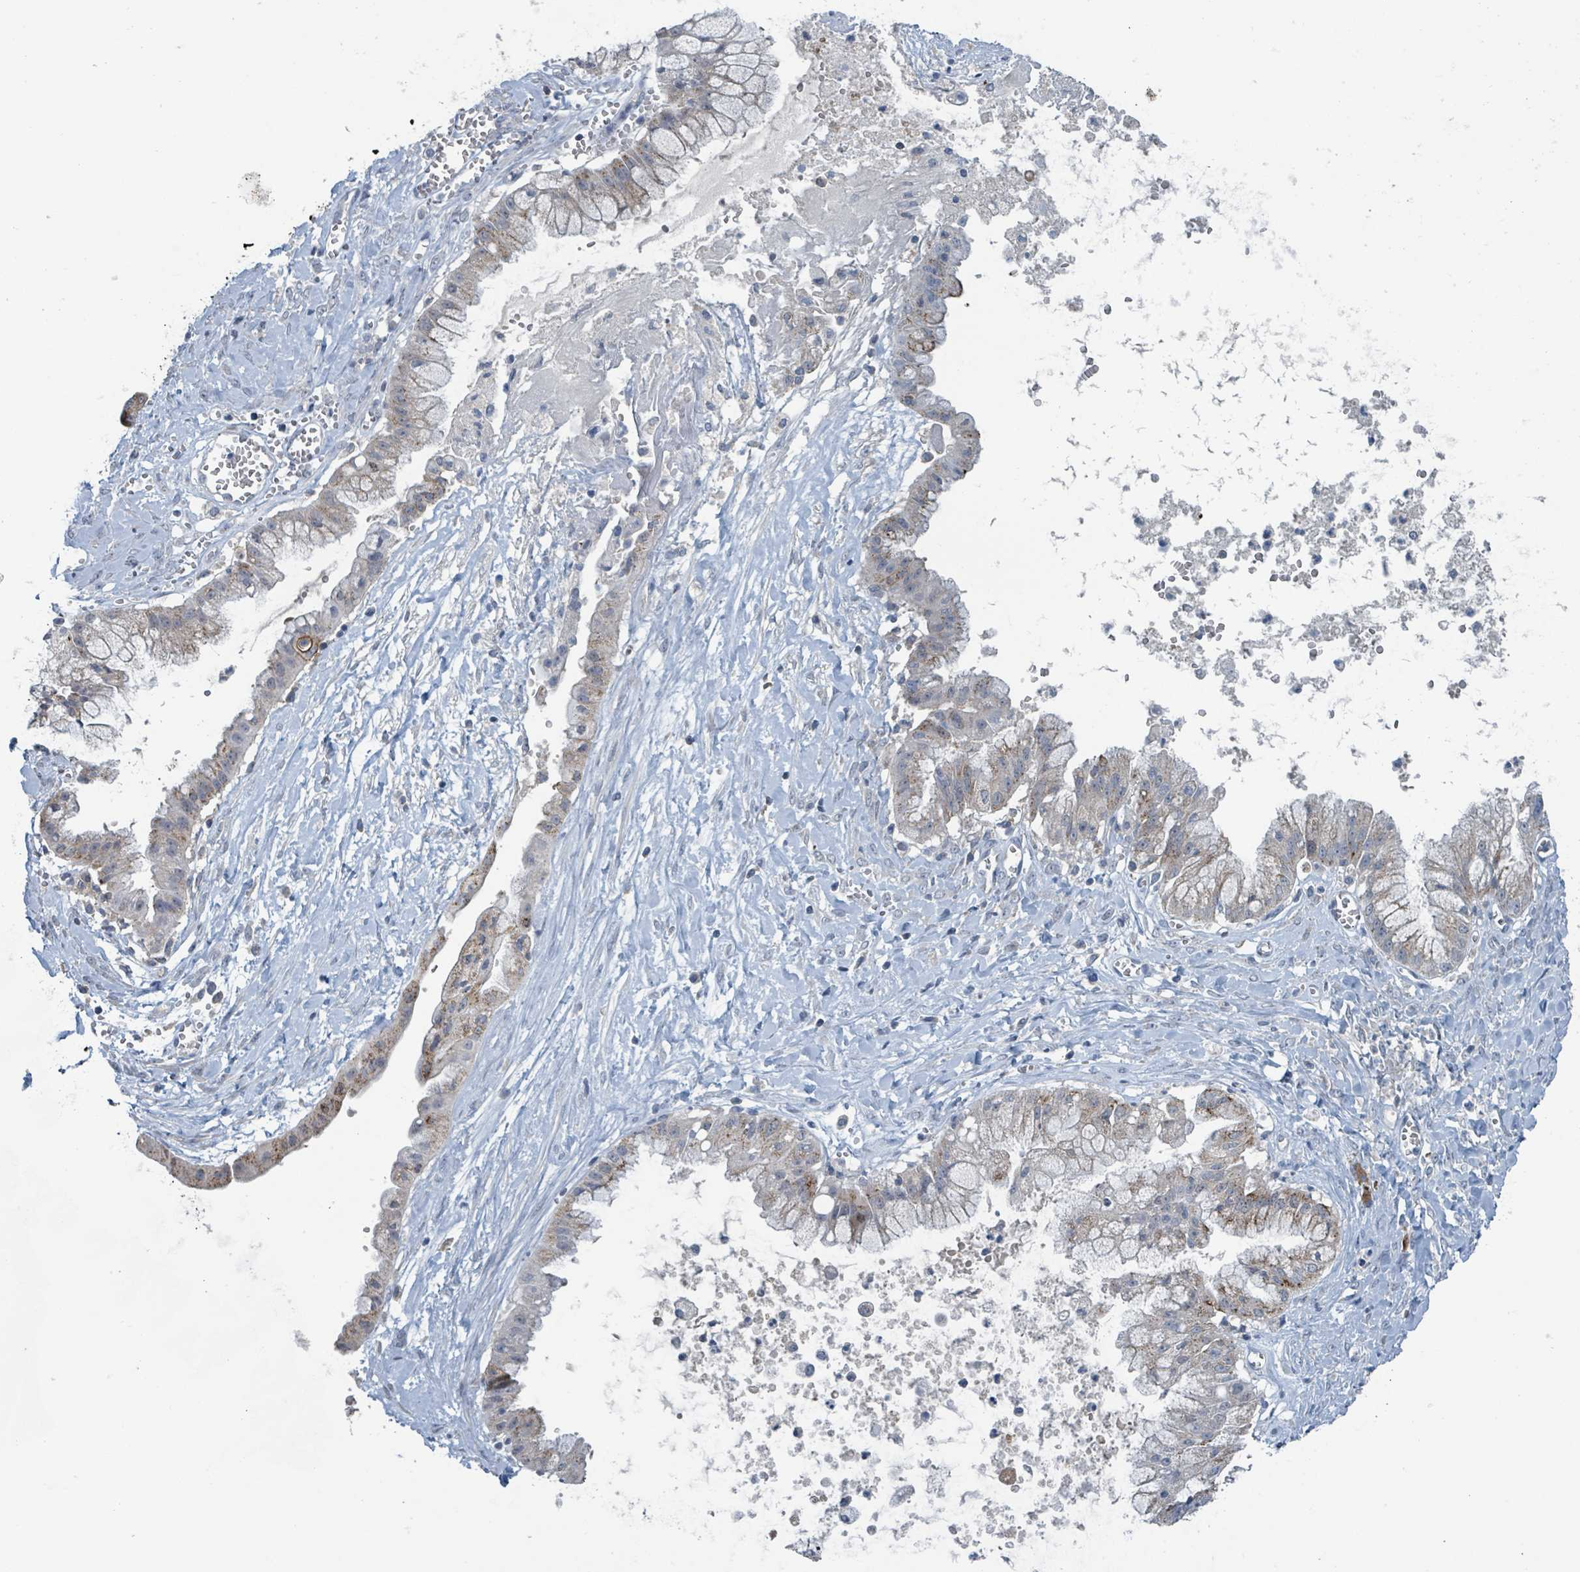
{"staining": {"intensity": "moderate", "quantity": "25%-75%", "location": "cytoplasmic/membranous"}, "tissue": "ovarian cancer", "cell_type": "Tumor cells", "image_type": "cancer", "snomed": [{"axis": "morphology", "description": "Cystadenocarcinoma, mucinous, NOS"}, {"axis": "topography", "description": "Ovary"}], "caption": "Ovarian cancer (mucinous cystadenocarcinoma) stained with immunohistochemistry (IHC) displays moderate cytoplasmic/membranous positivity in about 25%-75% of tumor cells.", "gene": "ACBD4", "patient": {"sex": "female", "age": 70}}